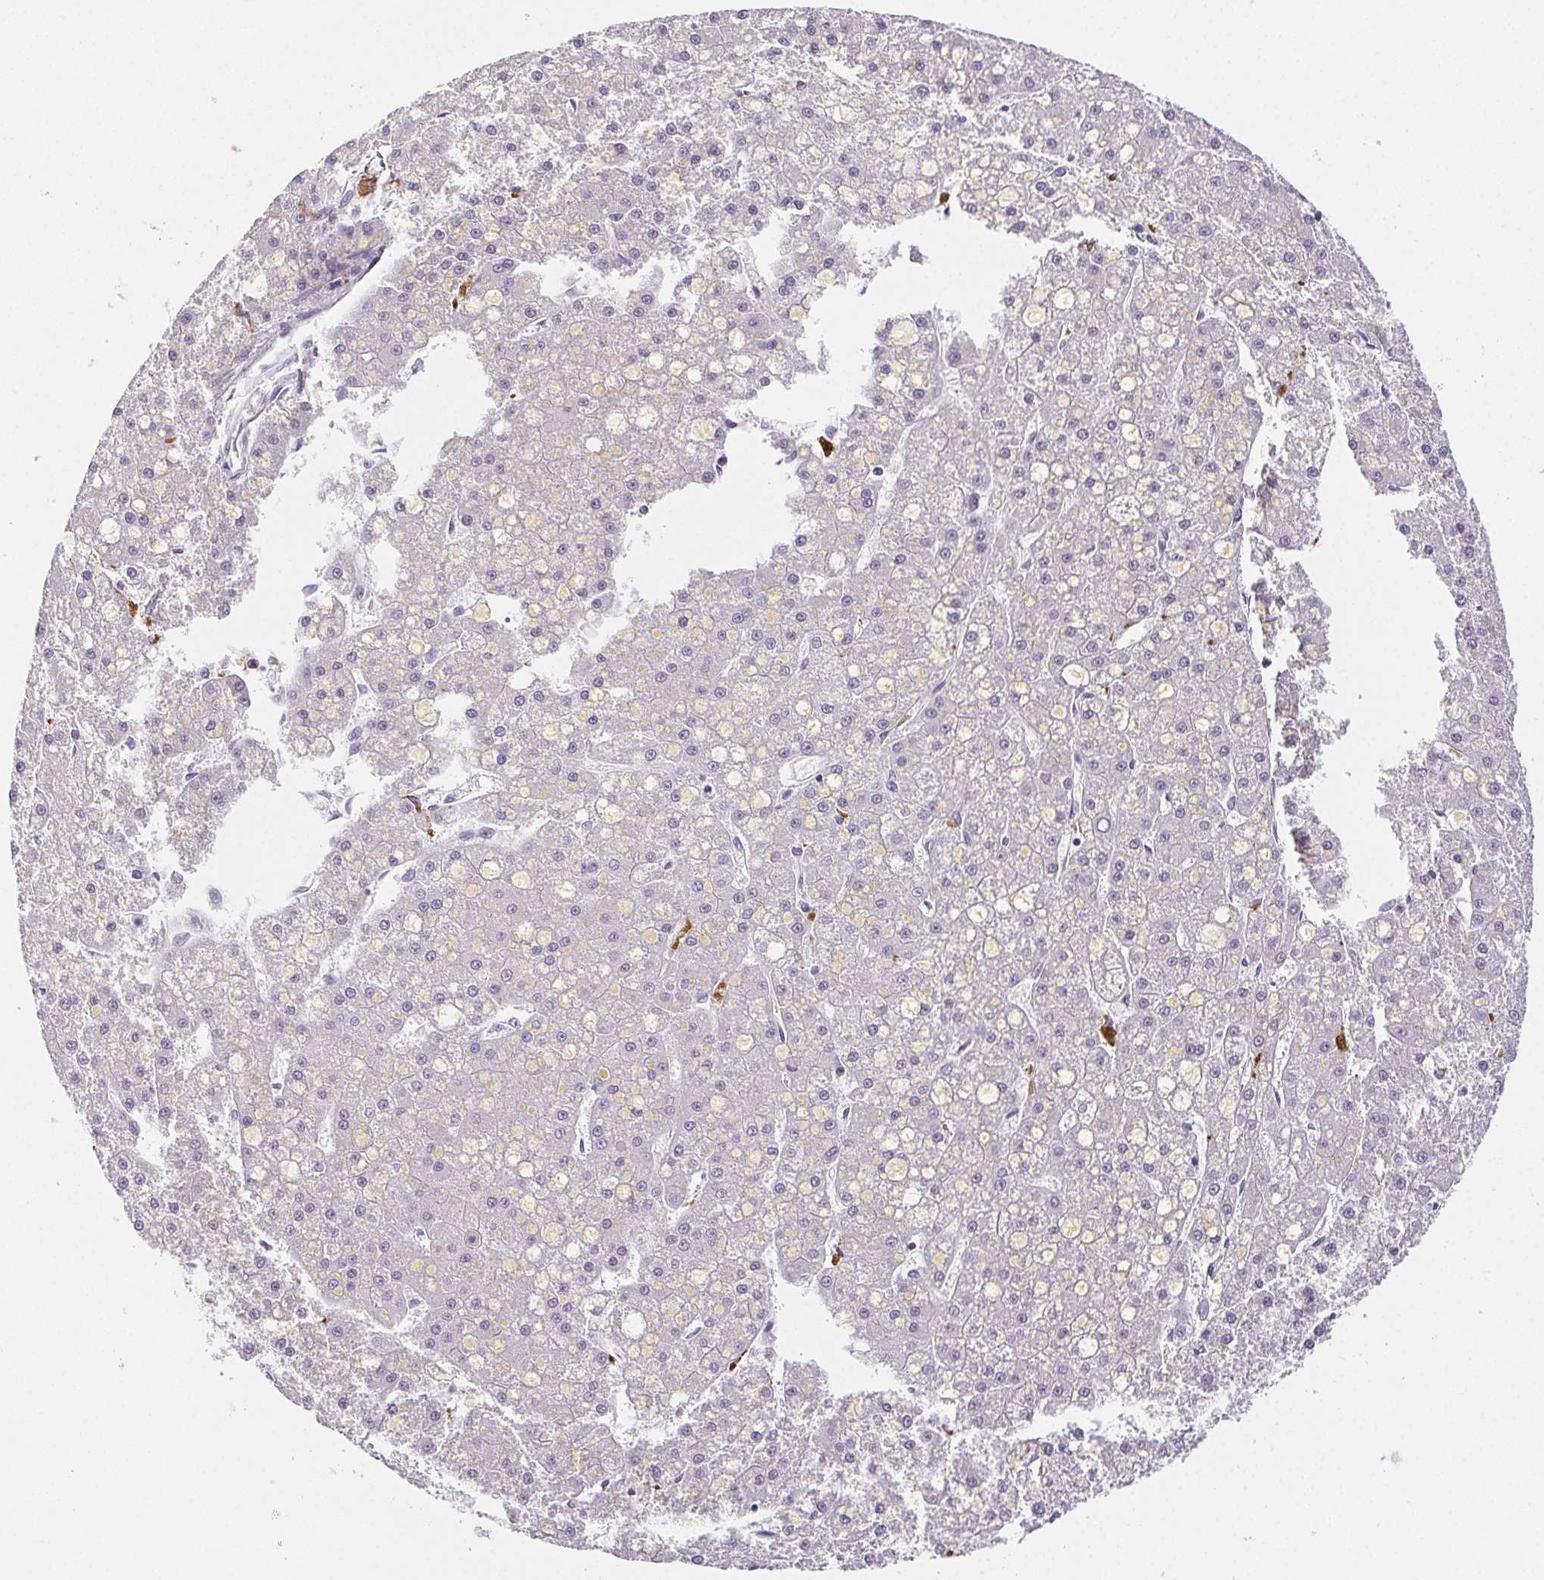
{"staining": {"intensity": "negative", "quantity": "none", "location": "none"}, "tissue": "liver cancer", "cell_type": "Tumor cells", "image_type": "cancer", "snomed": [{"axis": "morphology", "description": "Carcinoma, Hepatocellular, NOS"}, {"axis": "topography", "description": "Liver"}], "caption": "Immunohistochemistry (IHC) of human liver cancer (hepatocellular carcinoma) displays no positivity in tumor cells.", "gene": "LIPA", "patient": {"sex": "male", "age": 67}}